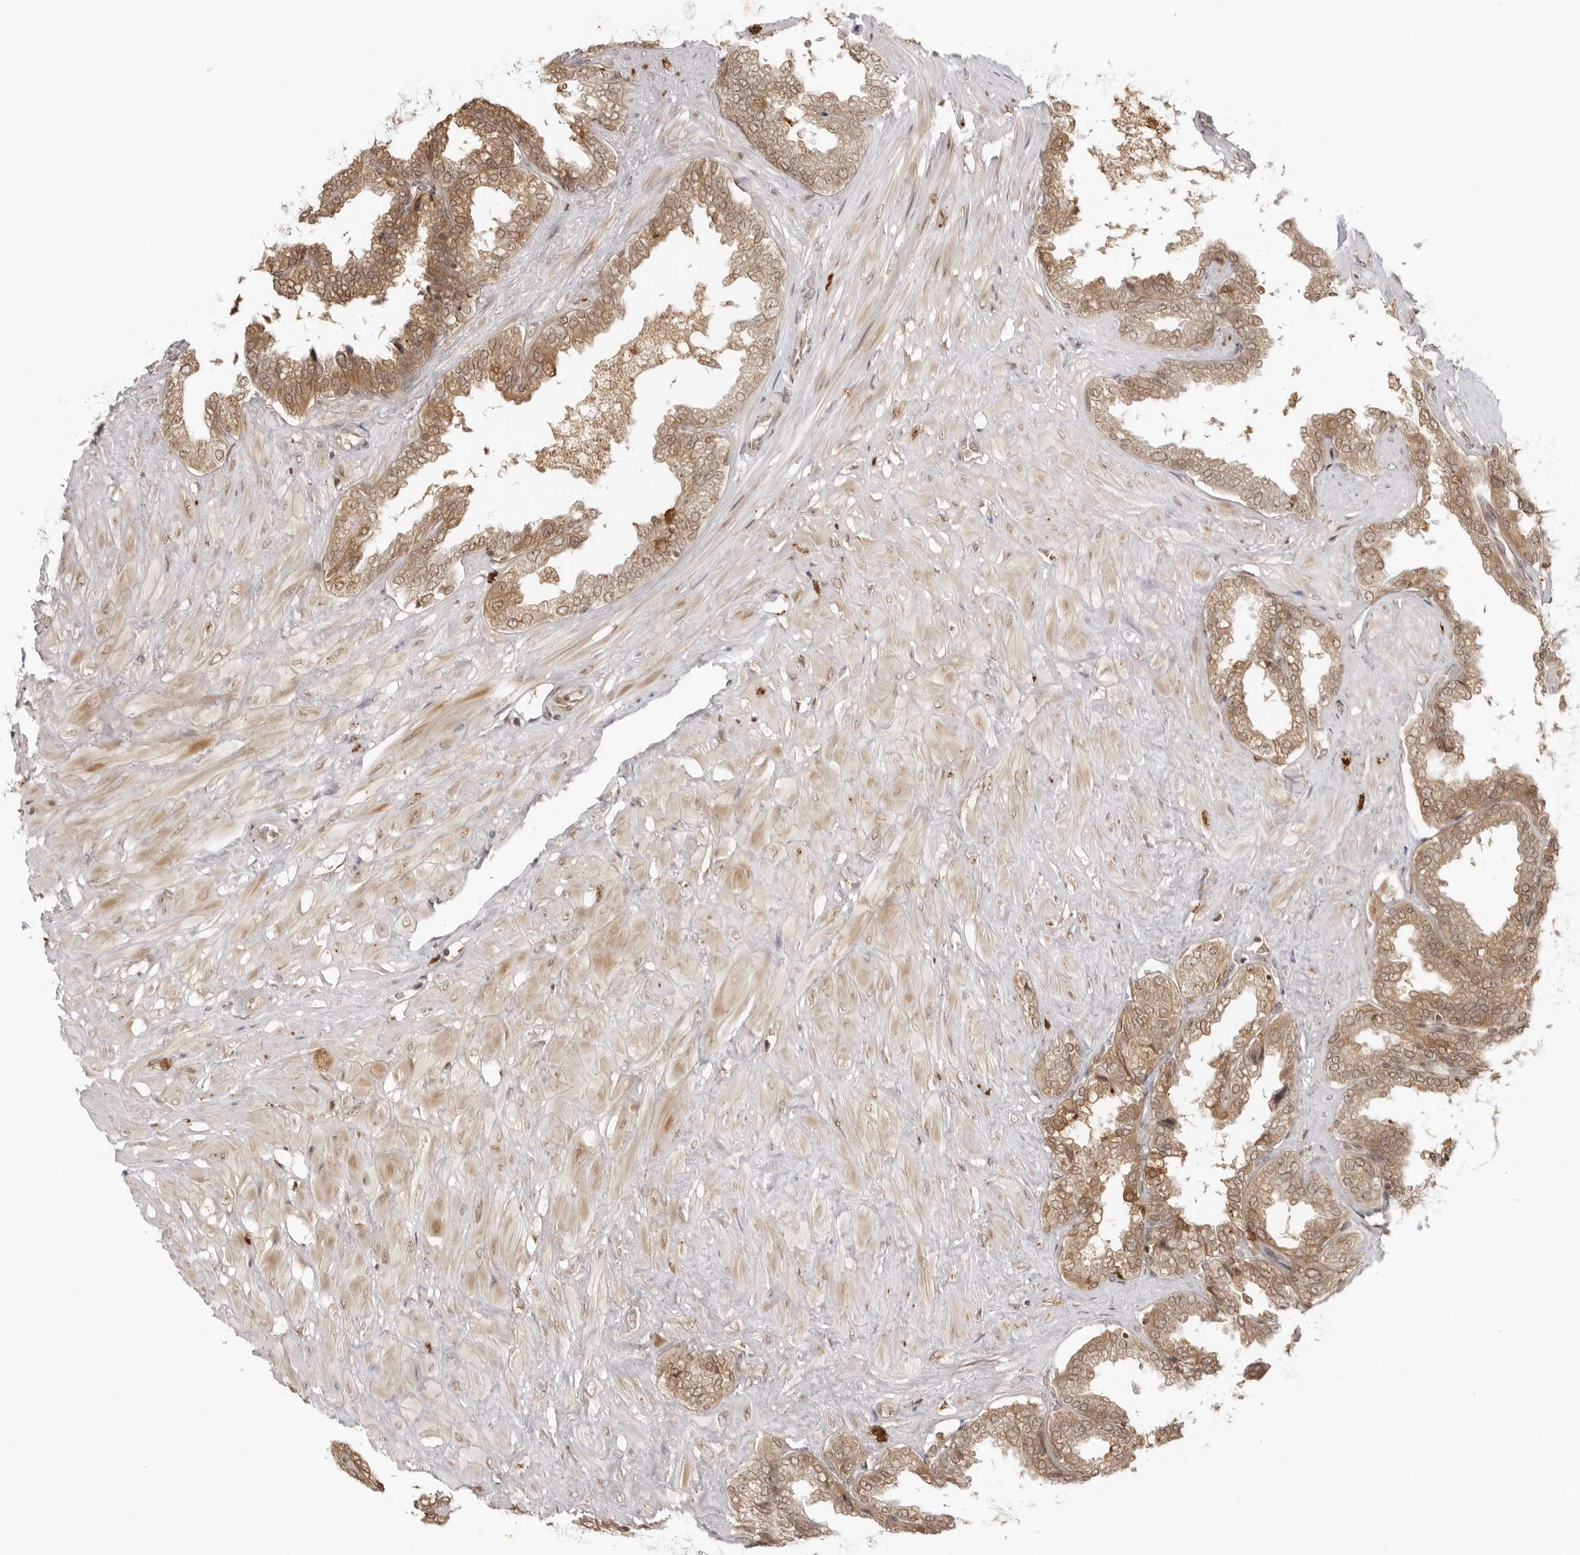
{"staining": {"intensity": "moderate", "quantity": ">75%", "location": "cytoplasmic/membranous,nuclear"}, "tissue": "seminal vesicle", "cell_type": "Glandular cells", "image_type": "normal", "snomed": [{"axis": "morphology", "description": "Normal tissue, NOS"}, {"axis": "topography", "description": "Seminal veicle"}], "caption": "A brown stain shows moderate cytoplasmic/membranous,nuclear expression of a protein in glandular cells of unremarkable human seminal vesicle. Using DAB (brown) and hematoxylin (blue) stains, captured at high magnification using brightfield microscopy.", "gene": "PRRC2C", "patient": {"sex": "male", "age": 46}}